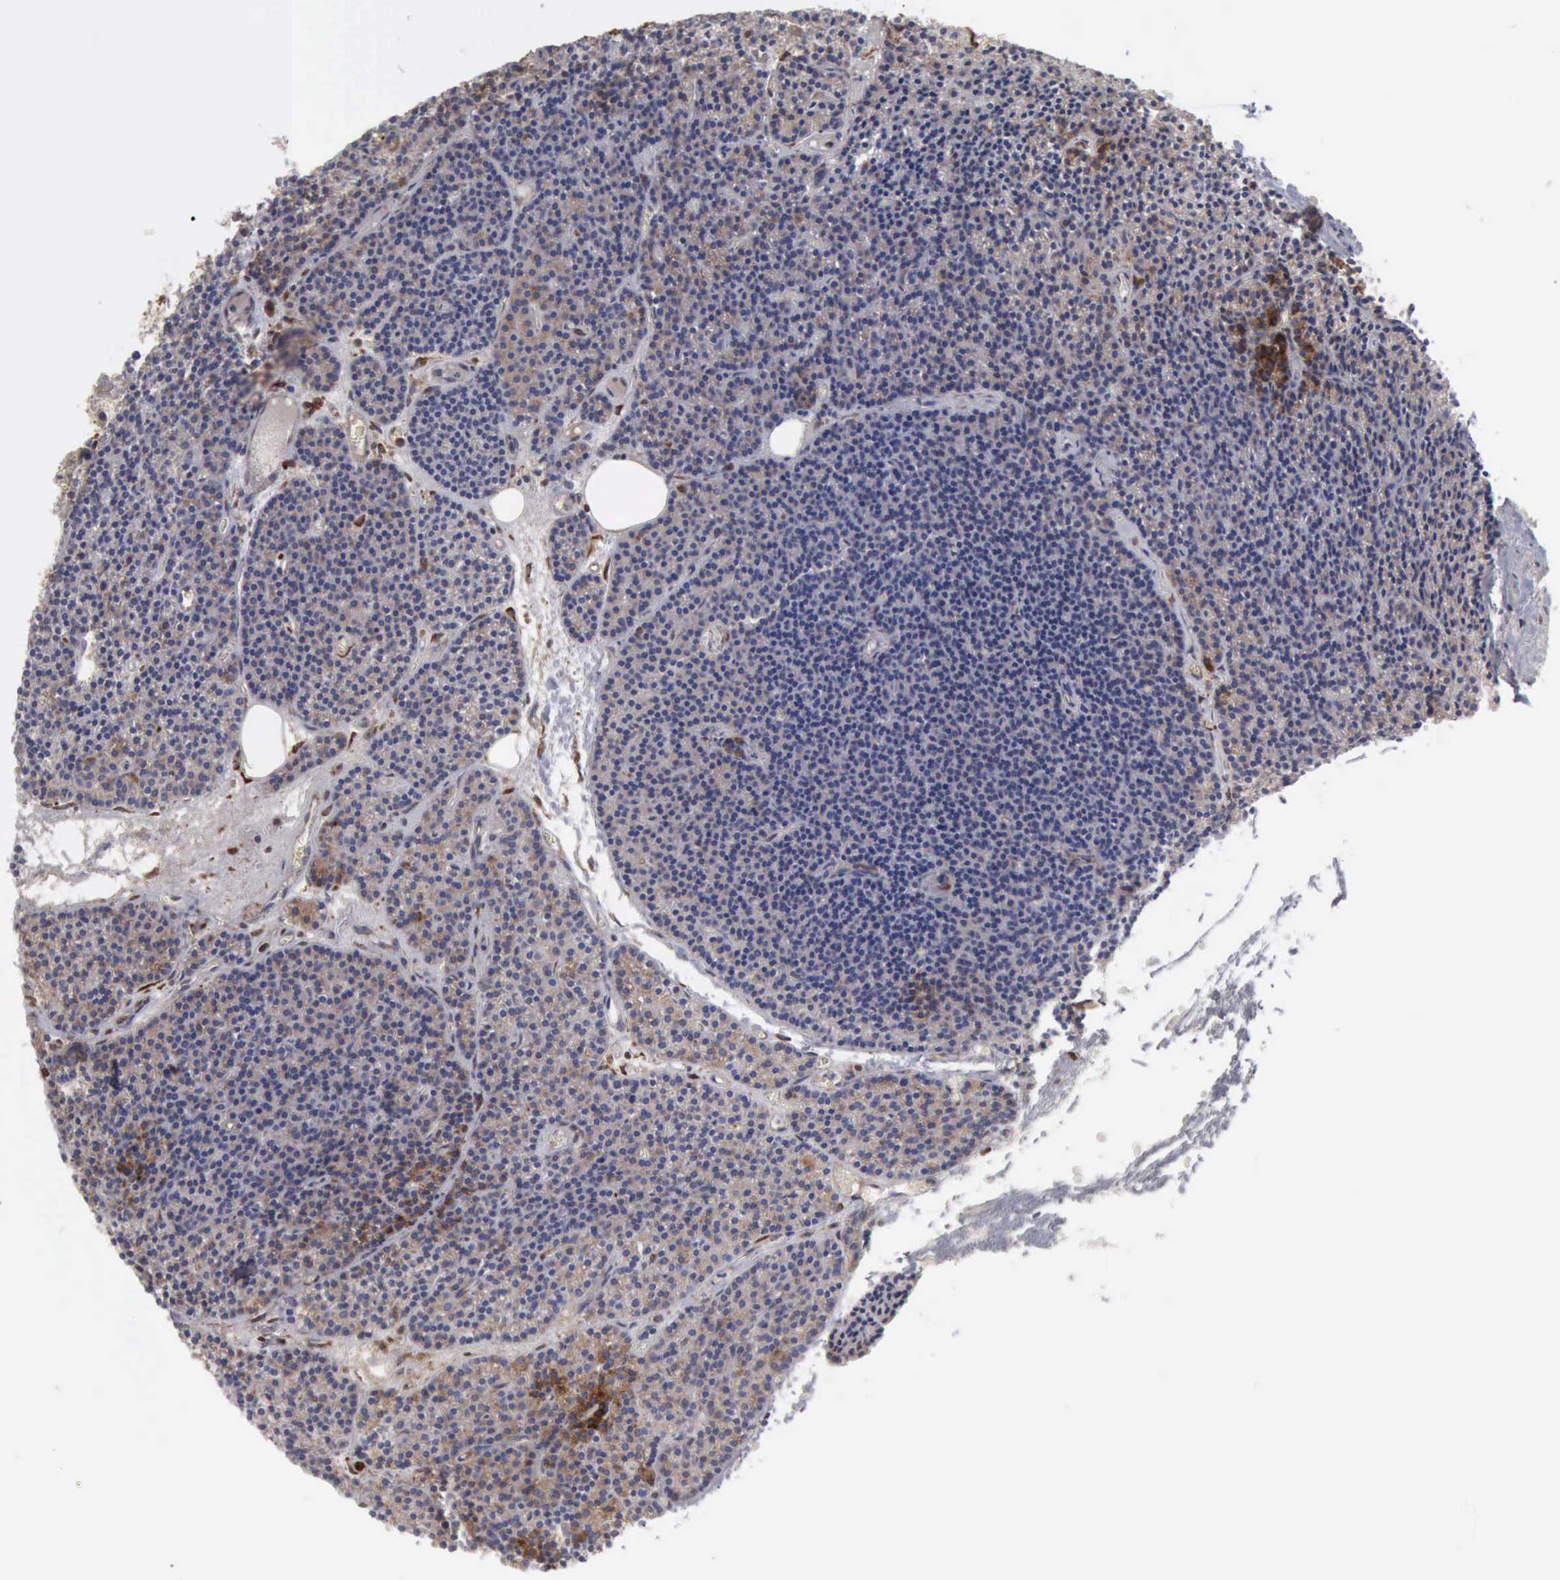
{"staining": {"intensity": "weak", "quantity": ">75%", "location": "cytoplasmic/membranous"}, "tissue": "parathyroid gland", "cell_type": "Glandular cells", "image_type": "normal", "snomed": [{"axis": "morphology", "description": "Normal tissue, NOS"}, {"axis": "topography", "description": "Parathyroid gland"}], "caption": "Glandular cells show low levels of weak cytoplasmic/membranous staining in about >75% of cells in unremarkable human parathyroid gland.", "gene": "APOL2", "patient": {"sex": "male", "age": 57}}